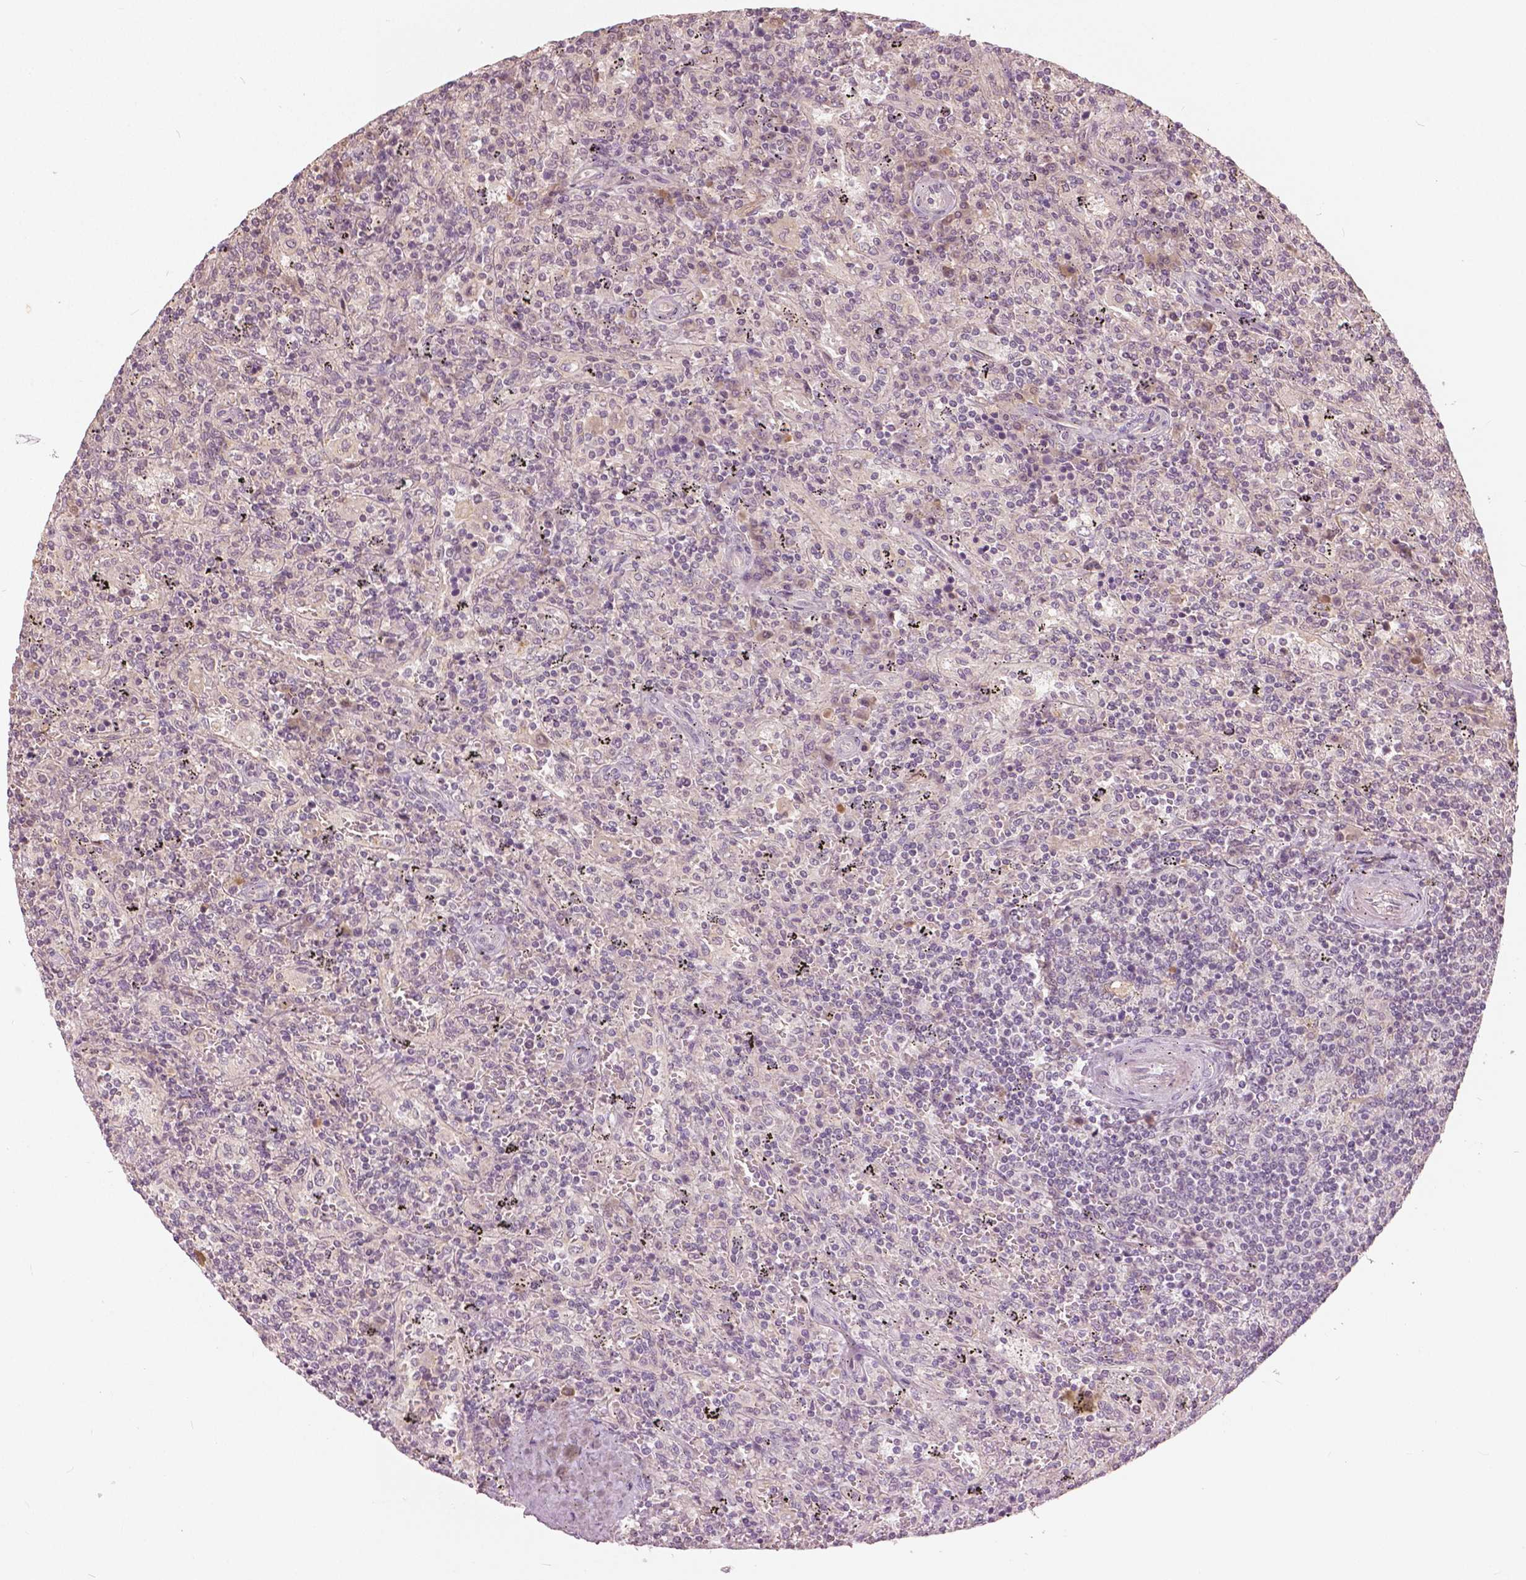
{"staining": {"intensity": "negative", "quantity": "none", "location": "none"}, "tissue": "lymphoma", "cell_type": "Tumor cells", "image_type": "cancer", "snomed": [{"axis": "morphology", "description": "Malignant lymphoma, non-Hodgkin's type, Low grade"}, {"axis": "topography", "description": "Spleen"}], "caption": "Immunohistochemical staining of human low-grade malignant lymphoma, non-Hodgkin's type reveals no significant expression in tumor cells.", "gene": "ANGPTL4", "patient": {"sex": "male", "age": 62}}